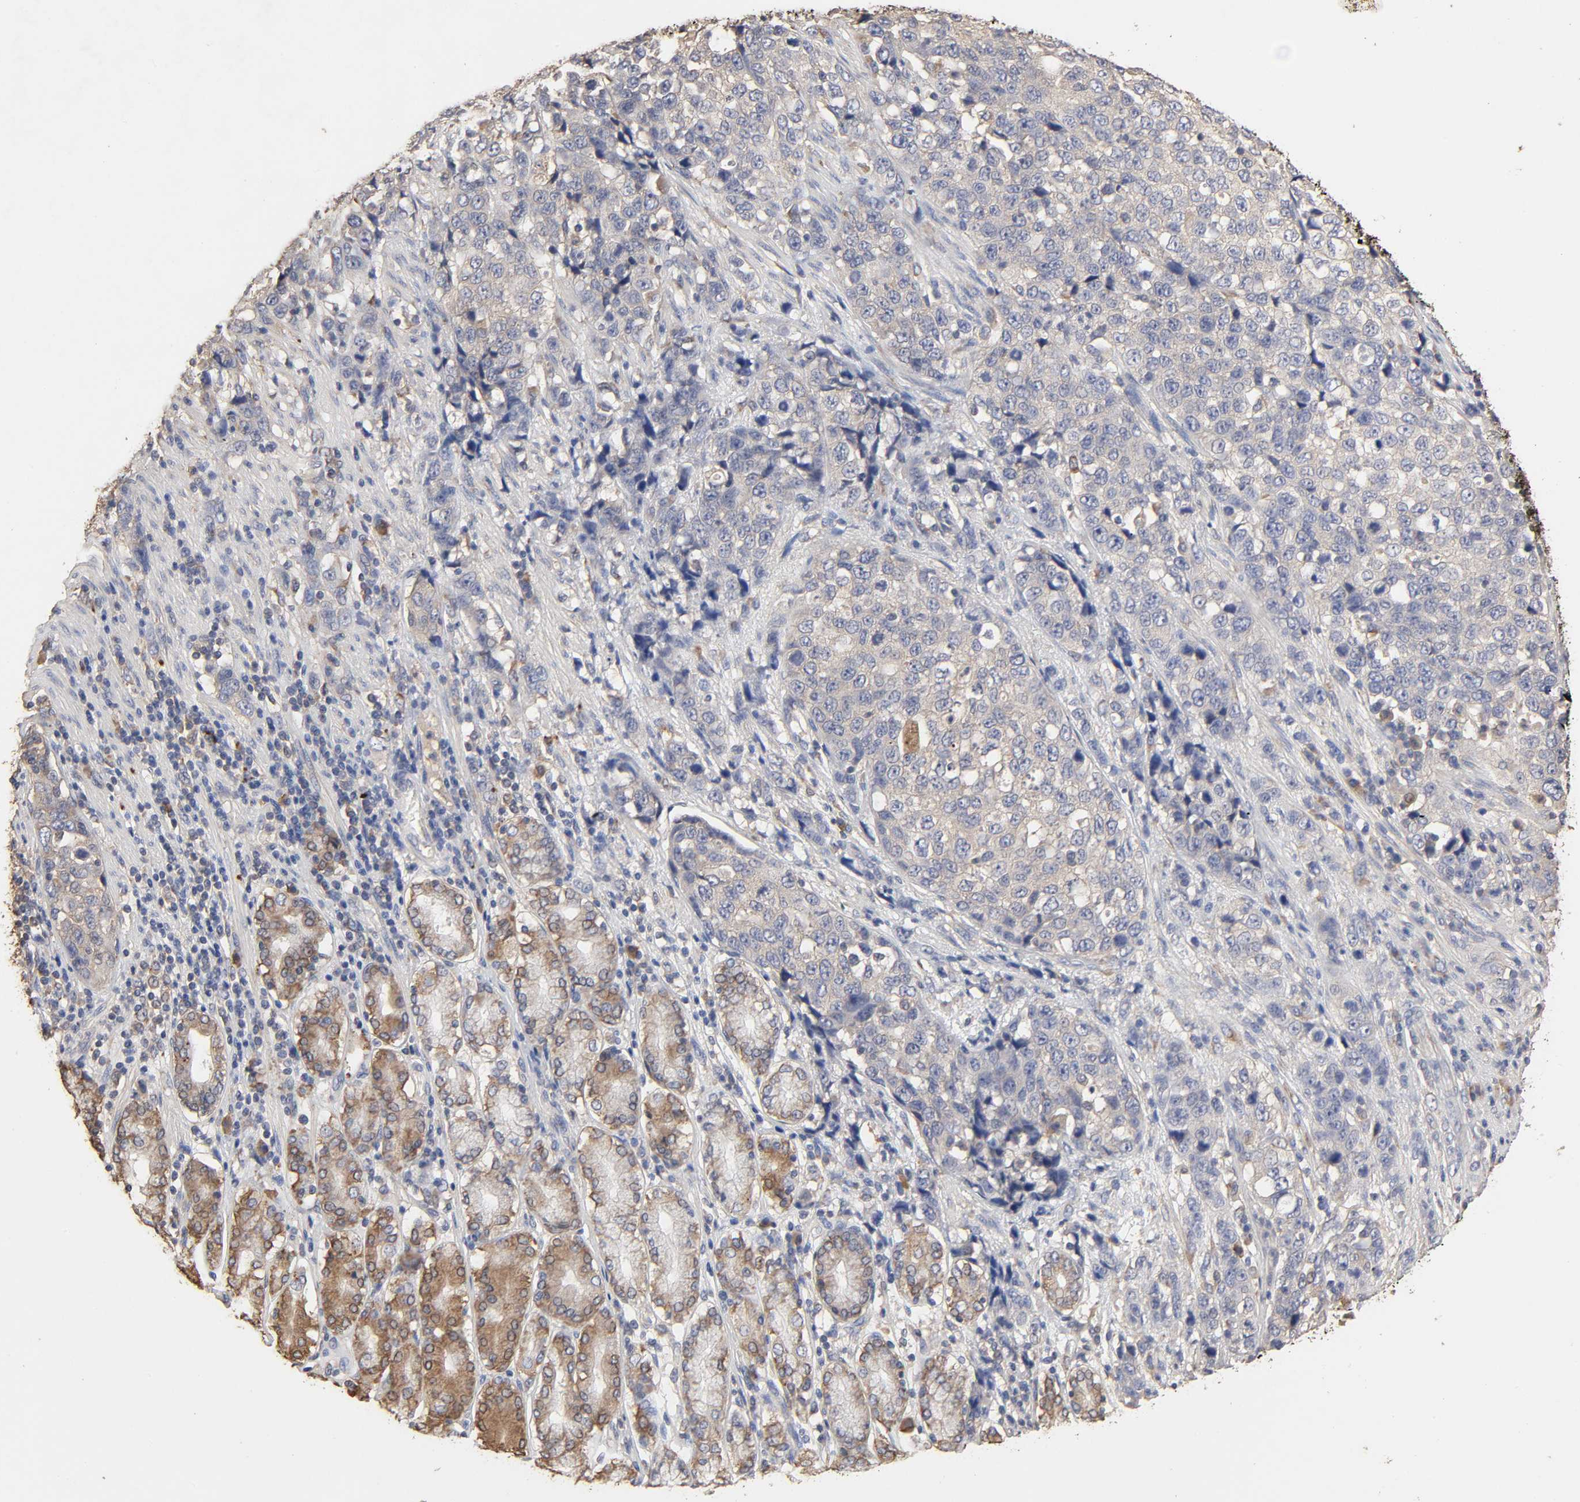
{"staining": {"intensity": "negative", "quantity": "none", "location": "none"}, "tissue": "stomach cancer", "cell_type": "Tumor cells", "image_type": "cancer", "snomed": [{"axis": "morphology", "description": "Normal tissue, NOS"}, {"axis": "morphology", "description": "Adenocarcinoma, NOS"}, {"axis": "topography", "description": "Stomach"}], "caption": "Stomach adenocarcinoma was stained to show a protein in brown. There is no significant positivity in tumor cells.", "gene": "EIF4G2", "patient": {"sex": "male", "age": 48}}